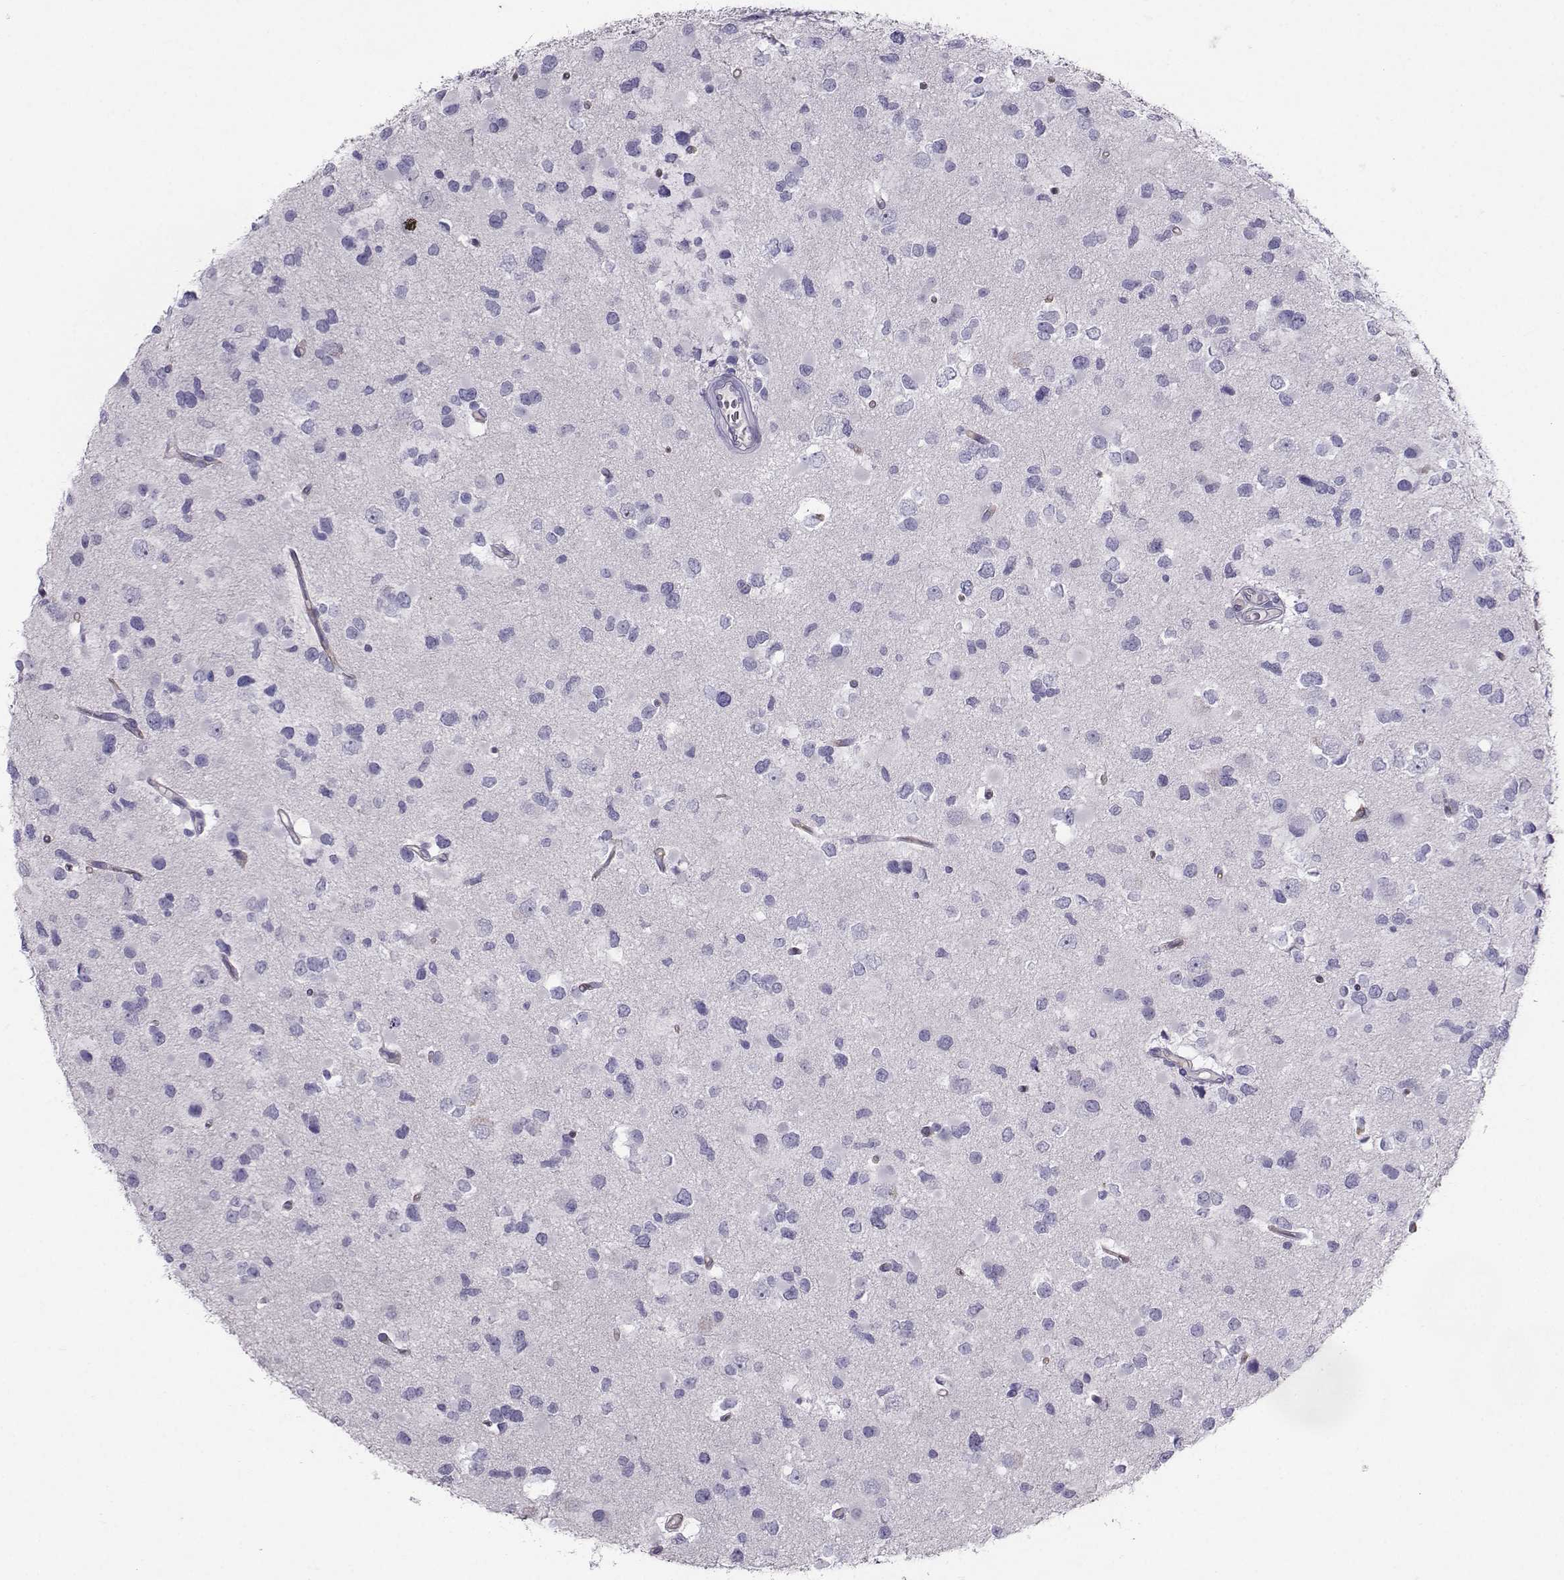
{"staining": {"intensity": "negative", "quantity": "none", "location": "none"}, "tissue": "glioma", "cell_type": "Tumor cells", "image_type": "cancer", "snomed": [{"axis": "morphology", "description": "Glioma, malignant, Low grade"}, {"axis": "topography", "description": "Brain"}], "caption": "Glioma was stained to show a protein in brown. There is no significant positivity in tumor cells.", "gene": "CLUL1", "patient": {"sex": "female", "age": 32}}